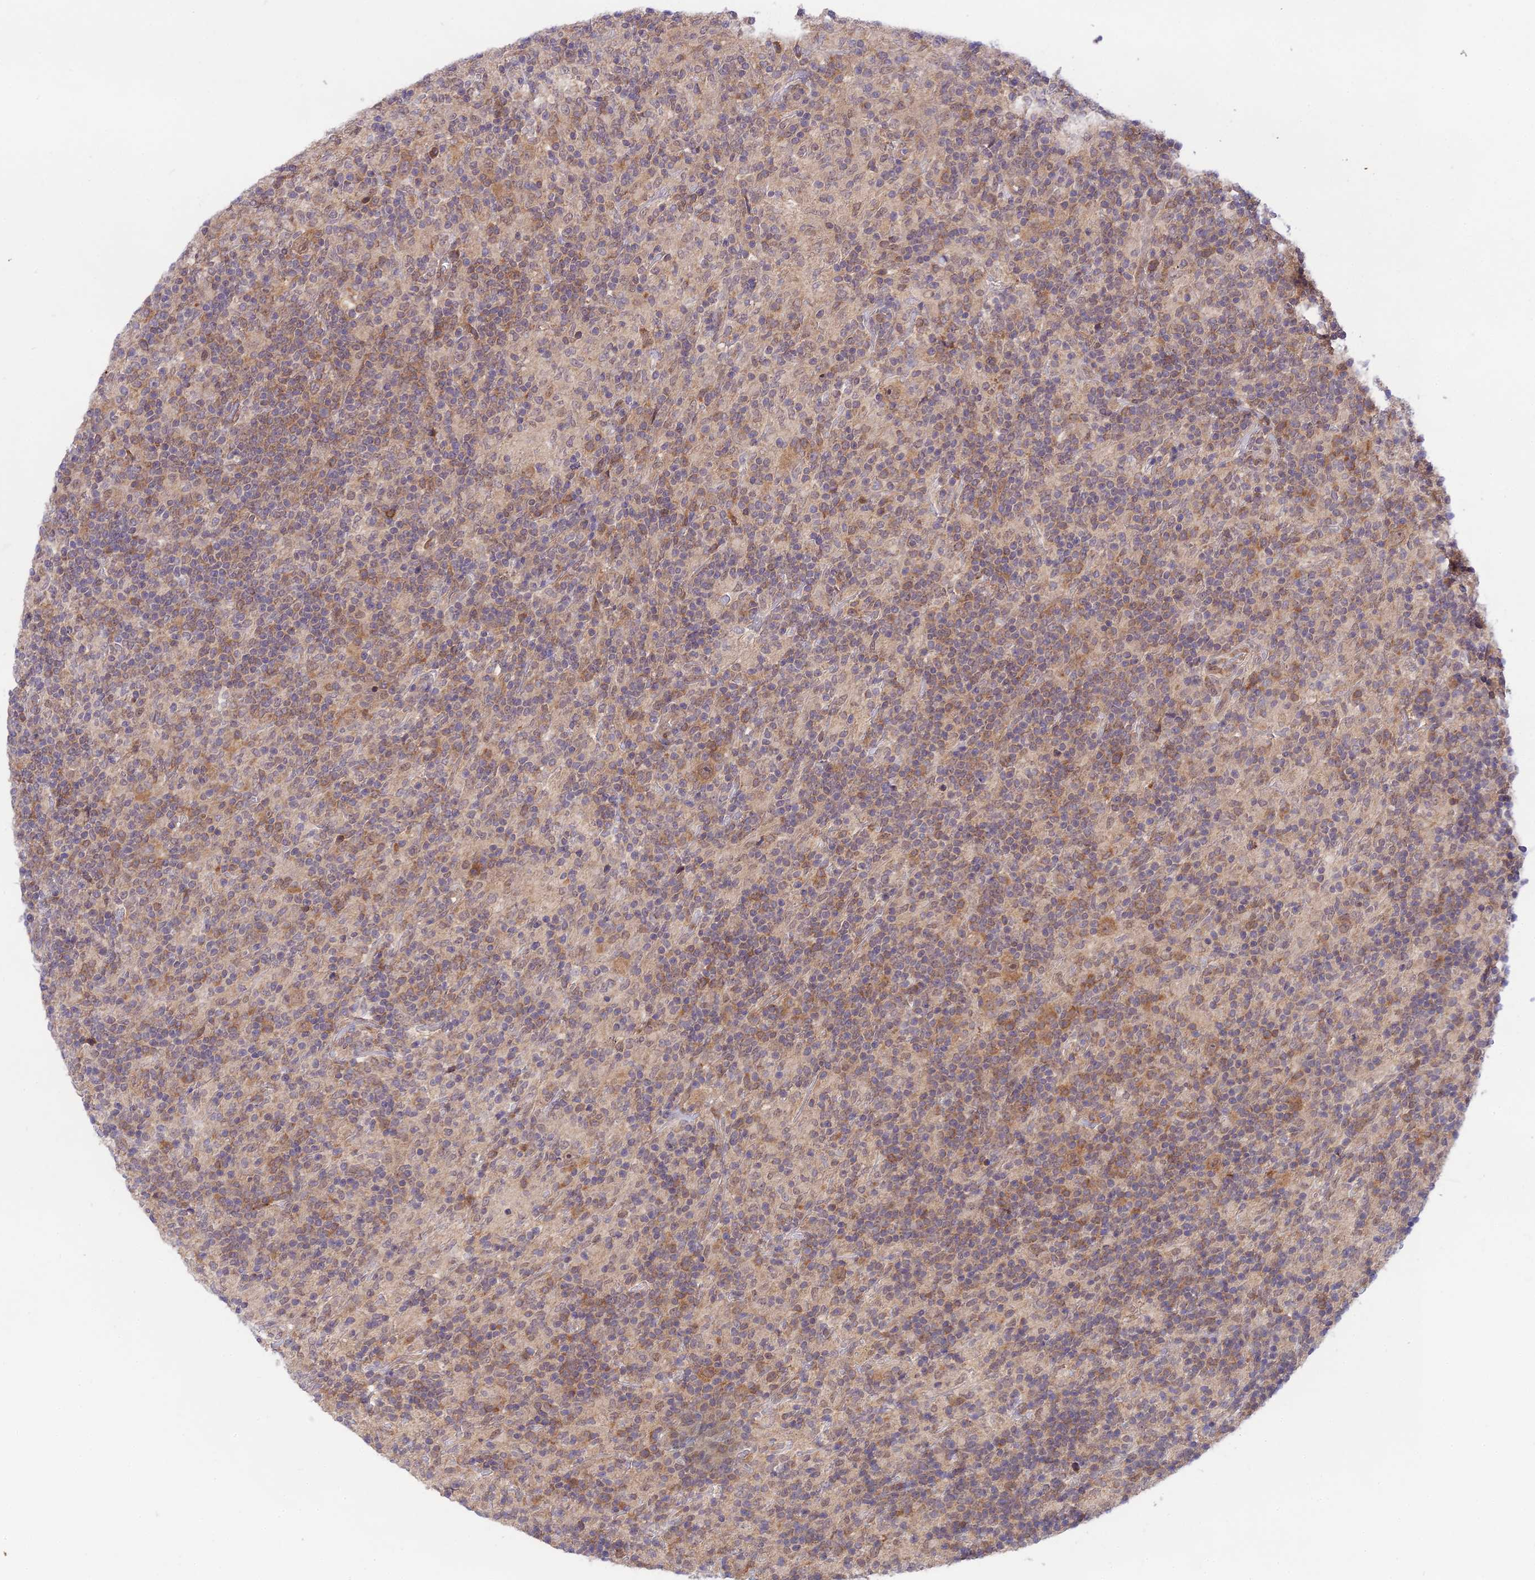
{"staining": {"intensity": "weak", "quantity": ">75%", "location": "cytoplasmic/membranous"}, "tissue": "lymphoma", "cell_type": "Tumor cells", "image_type": "cancer", "snomed": [{"axis": "morphology", "description": "Hodgkin's disease, NOS"}, {"axis": "topography", "description": "Lymph node"}], "caption": "An immunohistochemistry (IHC) histopathology image of tumor tissue is shown. Protein staining in brown shows weak cytoplasmic/membranous positivity in lymphoma within tumor cells. (DAB (3,3'-diaminobenzidine) = brown stain, brightfield microscopy at high magnification).", "gene": "TRIM40", "patient": {"sex": "male", "age": 70}}